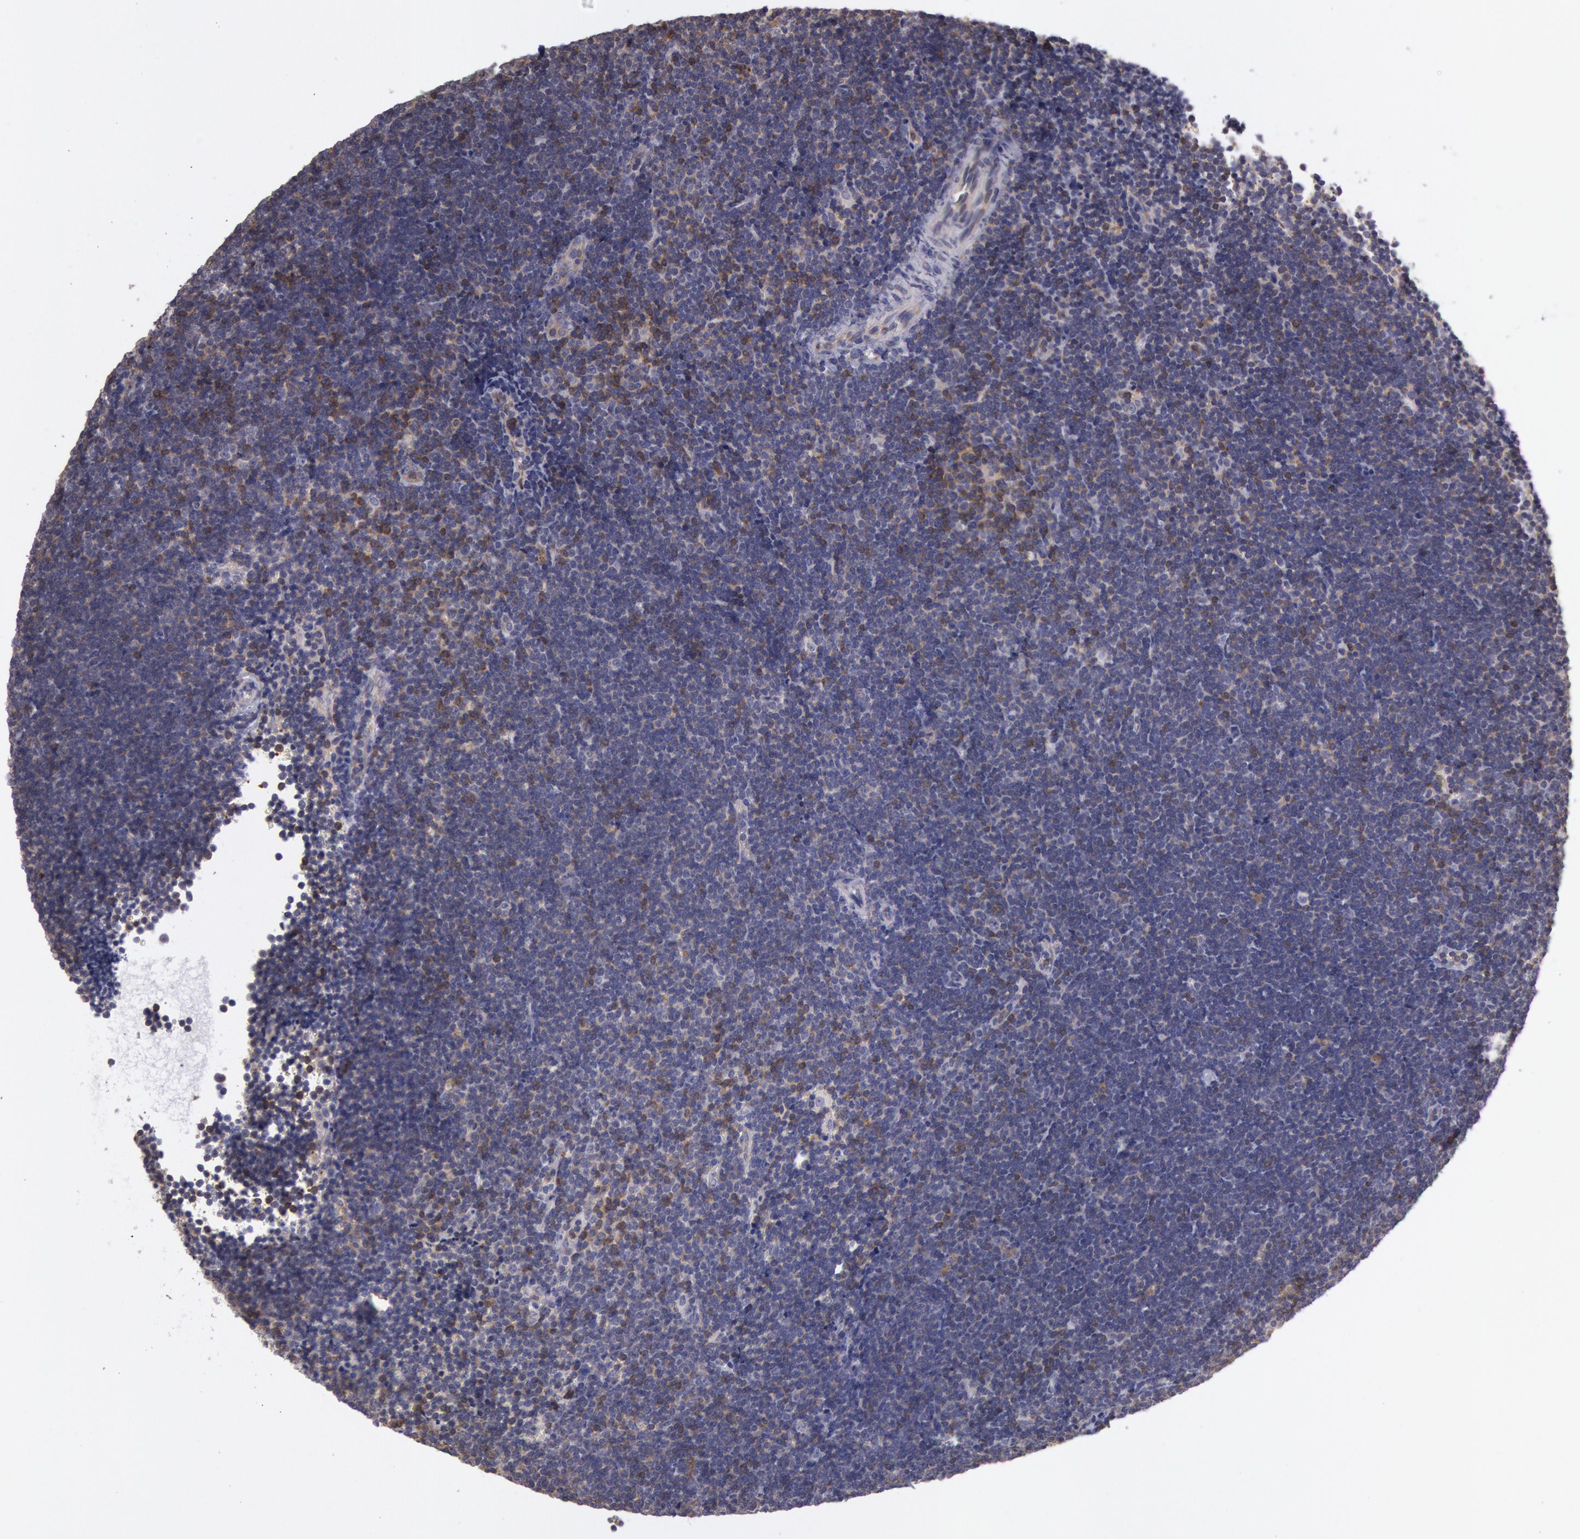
{"staining": {"intensity": "weak", "quantity": "<25%", "location": "cytoplasmic/membranous"}, "tissue": "lymphoma", "cell_type": "Tumor cells", "image_type": "cancer", "snomed": [{"axis": "morphology", "description": "Malignant lymphoma, non-Hodgkin's type, Low grade"}, {"axis": "topography", "description": "Lymph node"}], "caption": "There is no significant positivity in tumor cells of malignant lymphoma, non-Hodgkin's type (low-grade). (DAB (3,3'-diaminobenzidine) immunohistochemistry (IHC), high magnification).", "gene": "NMT2", "patient": {"sex": "female", "age": 51}}